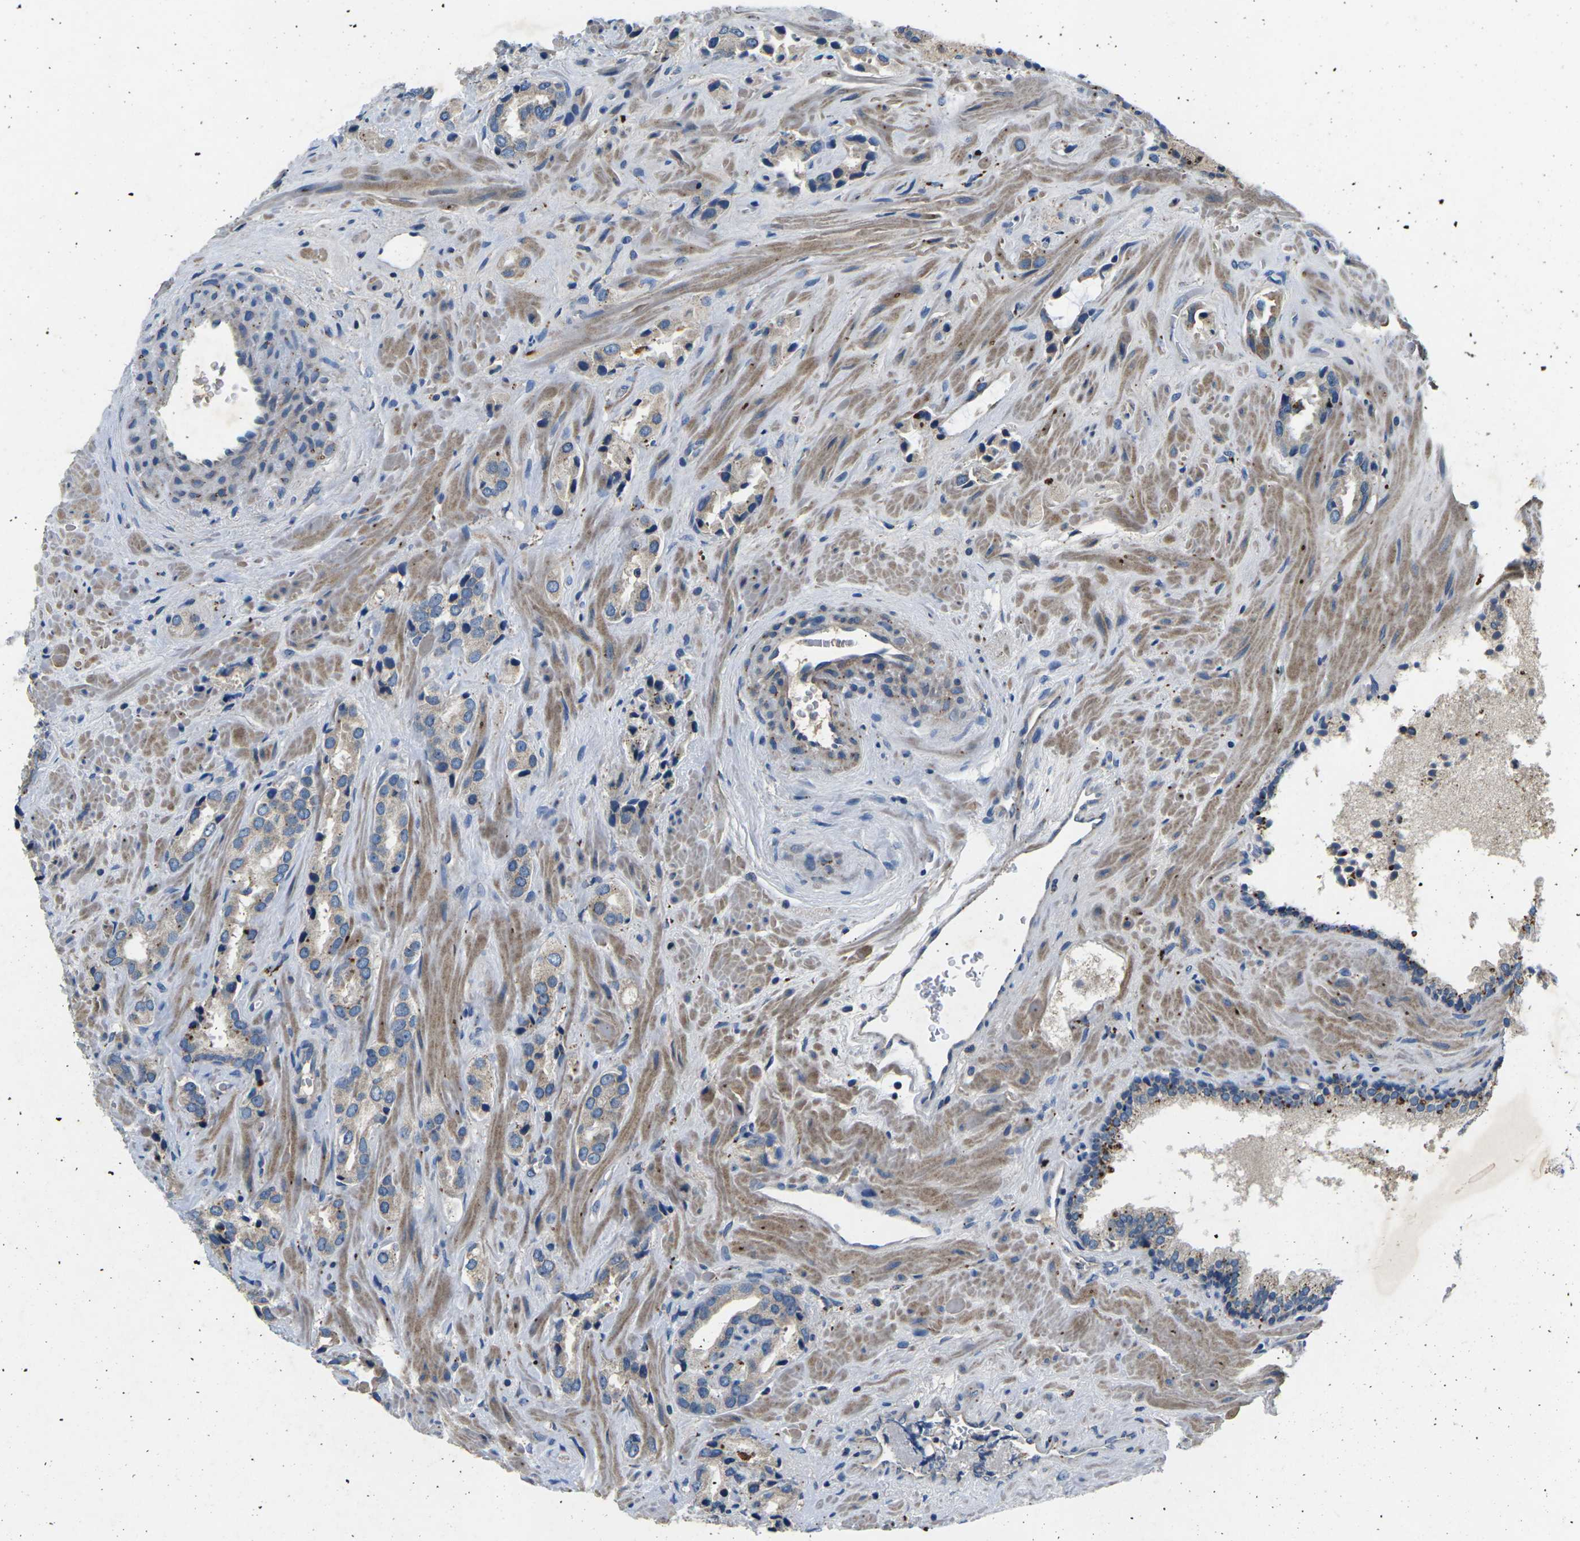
{"staining": {"intensity": "weak", "quantity": "<25%", "location": "cytoplasmic/membranous"}, "tissue": "prostate cancer", "cell_type": "Tumor cells", "image_type": "cancer", "snomed": [{"axis": "morphology", "description": "Adenocarcinoma, High grade"}, {"axis": "topography", "description": "Prostate"}], "caption": "Human prostate adenocarcinoma (high-grade) stained for a protein using immunohistochemistry (IHC) displays no staining in tumor cells.", "gene": "PDCD6IP", "patient": {"sex": "male", "age": 64}}